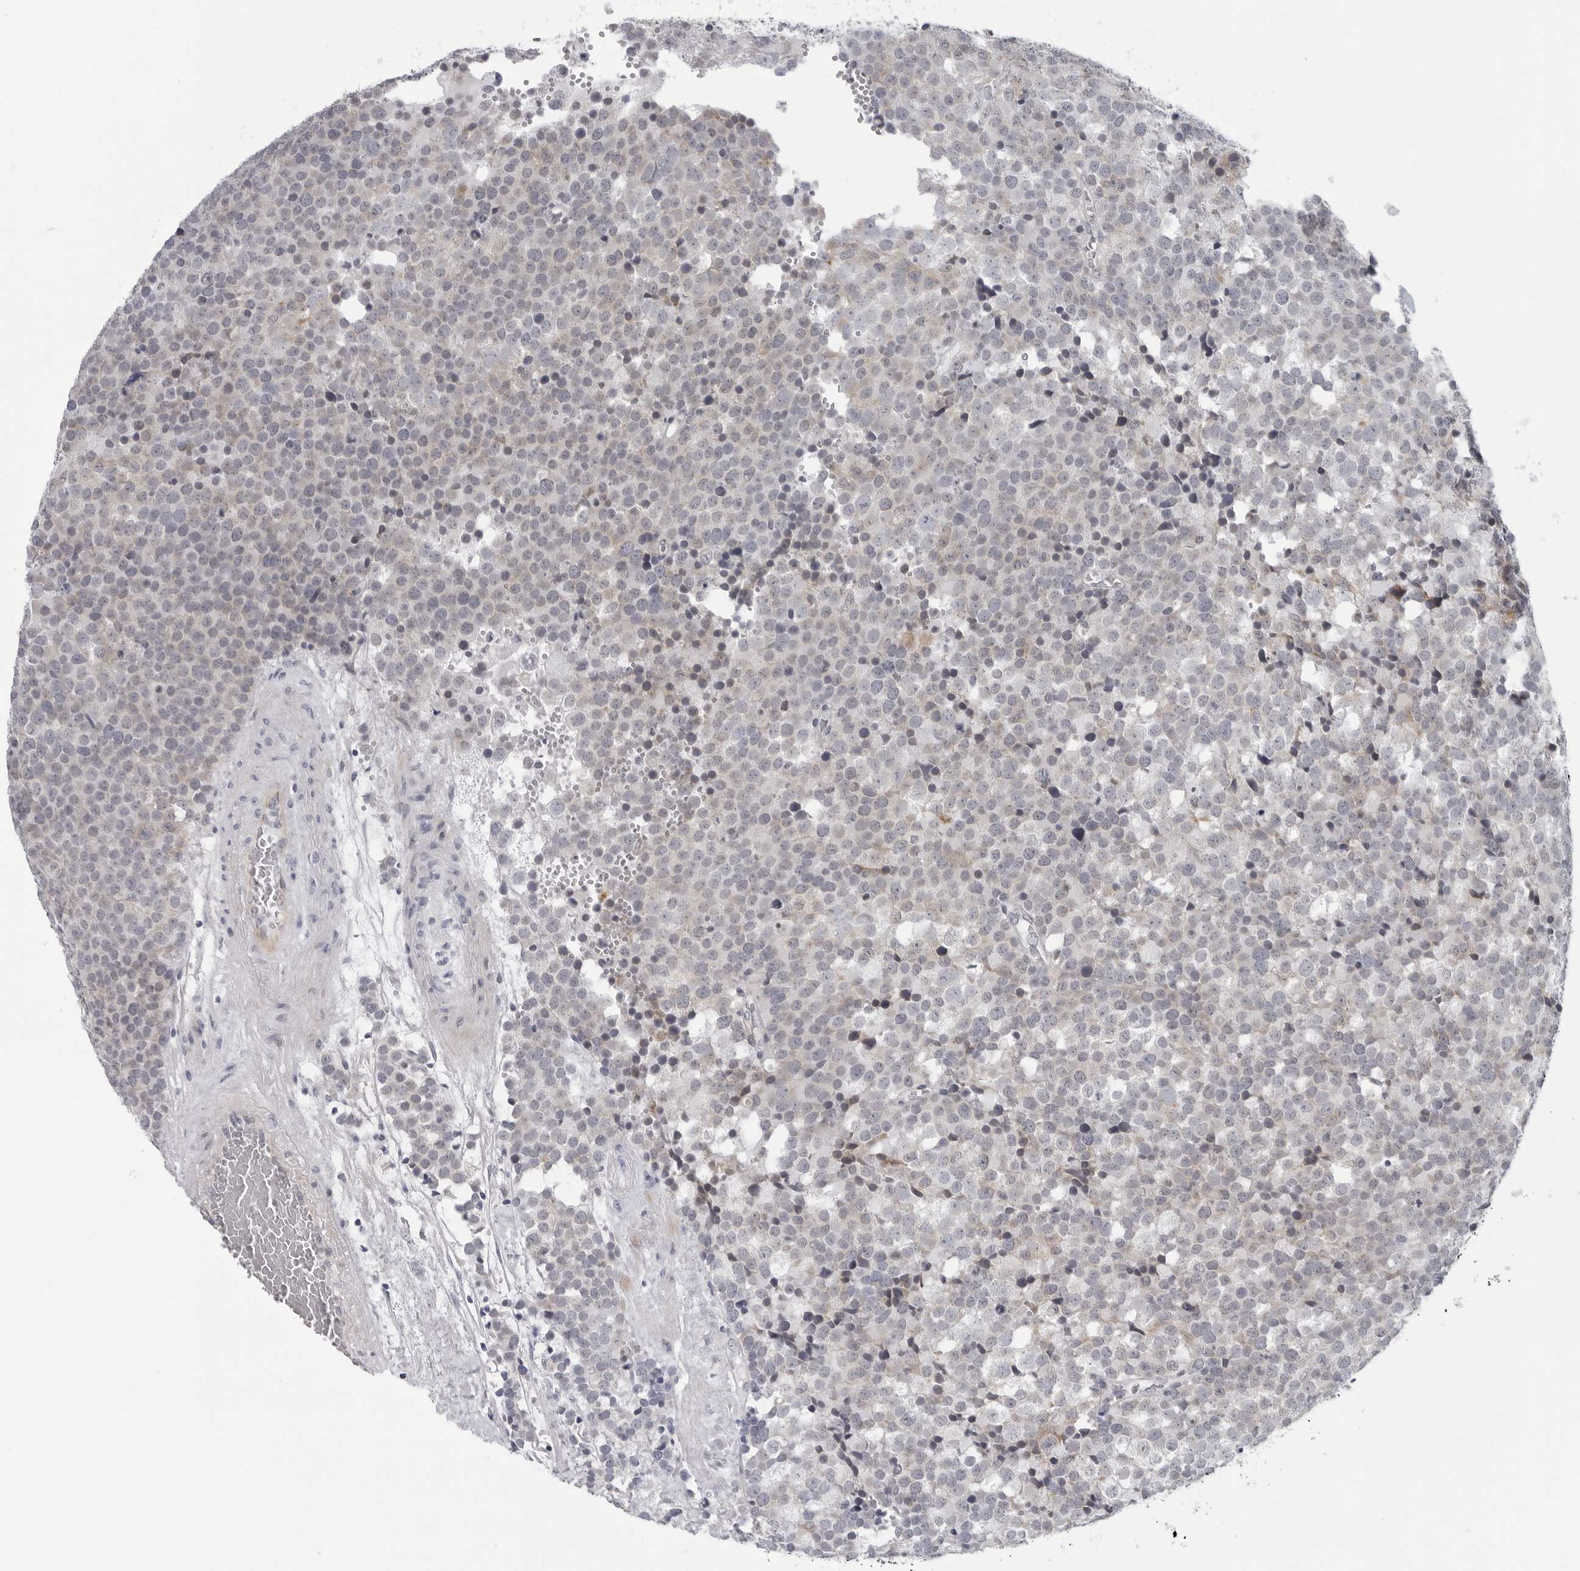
{"staining": {"intensity": "negative", "quantity": "none", "location": "none"}, "tissue": "testis cancer", "cell_type": "Tumor cells", "image_type": "cancer", "snomed": [{"axis": "morphology", "description": "Seminoma, NOS"}, {"axis": "topography", "description": "Testis"}], "caption": "IHC photomicrograph of neoplastic tissue: testis cancer stained with DAB reveals no significant protein staining in tumor cells.", "gene": "OPLAH", "patient": {"sex": "male", "age": 71}}